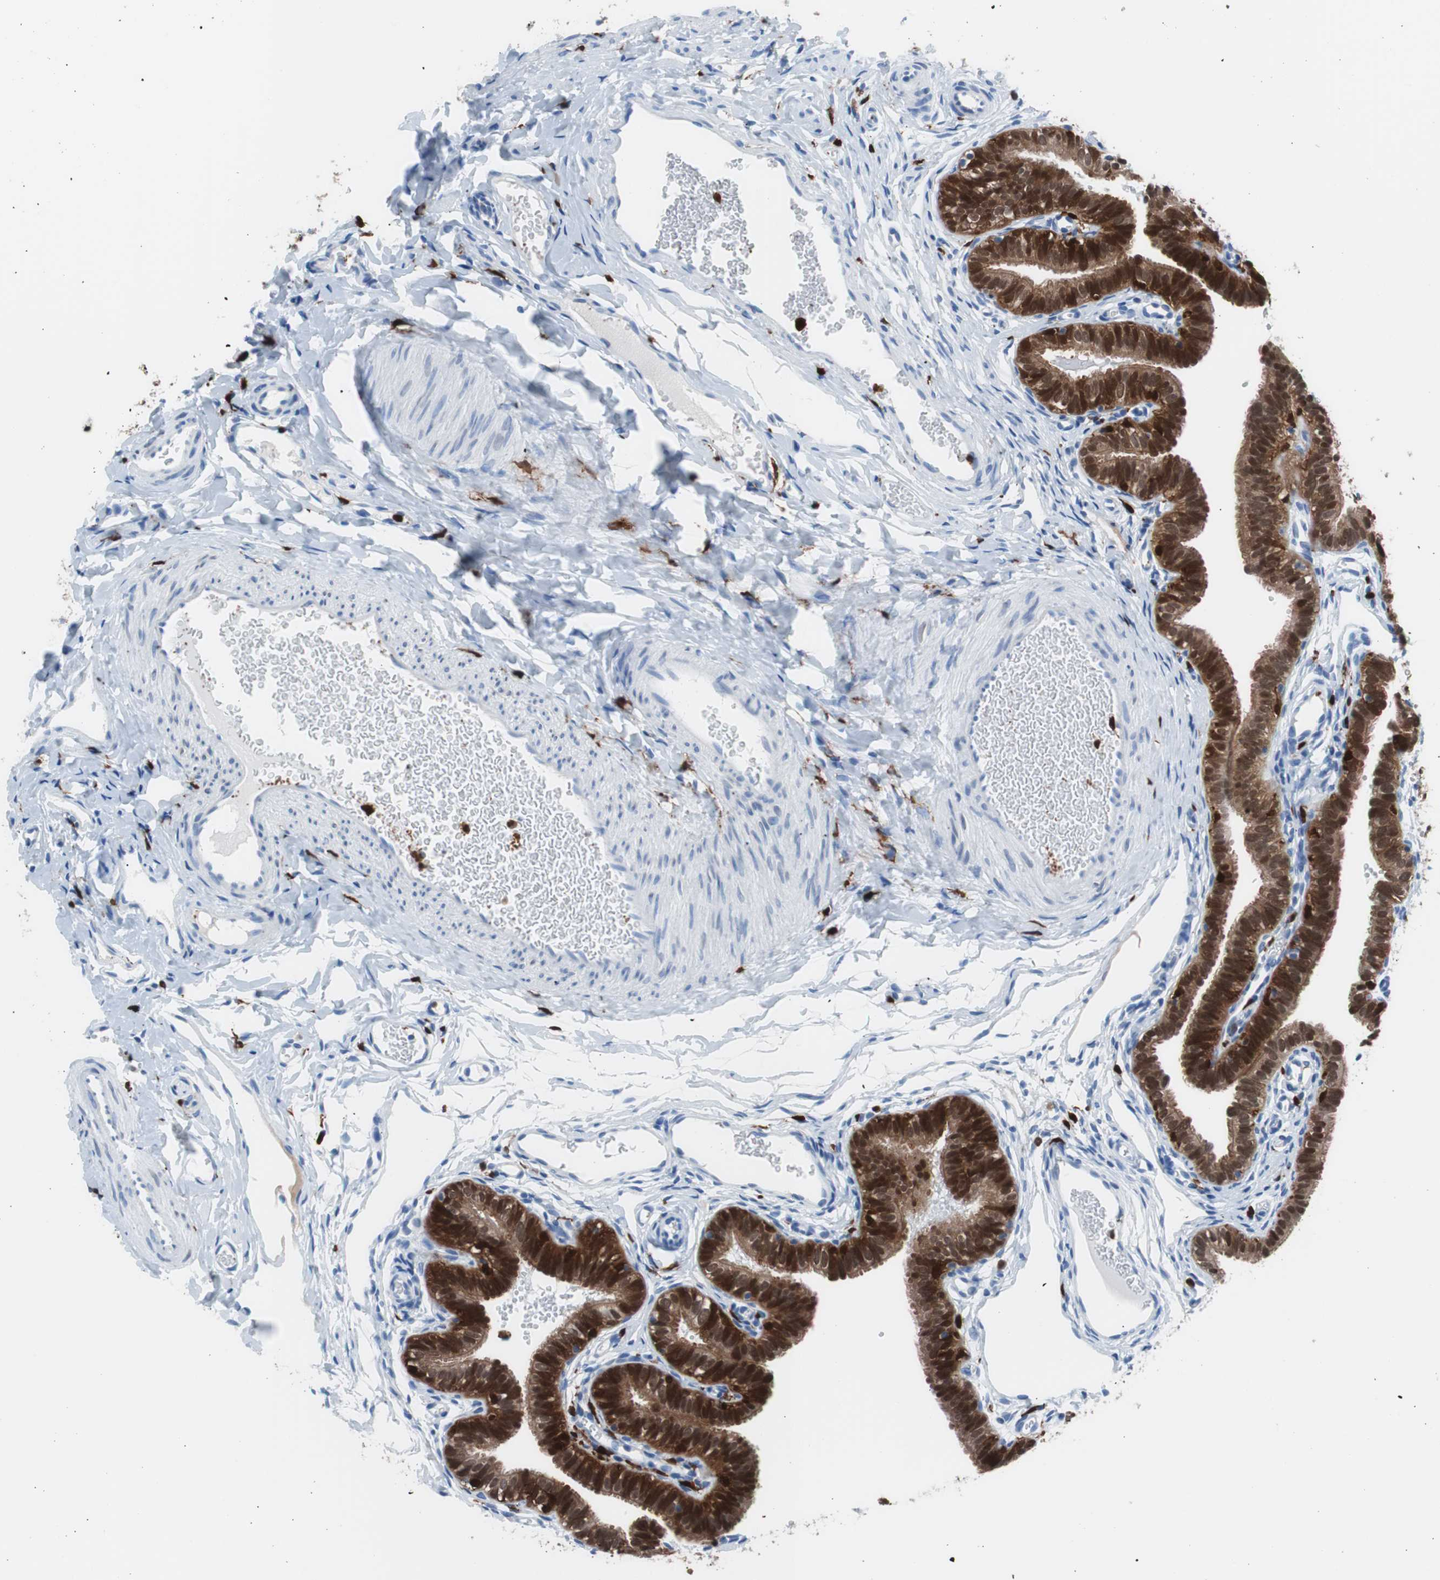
{"staining": {"intensity": "strong", "quantity": ">75%", "location": "cytoplasmic/membranous"}, "tissue": "fallopian tube", "cell_type": "Glandular cells", "image_type": "normal", "snomed": [{"axis": "morphology", "description": "Normal tissue, NOS"}, {"axis": "topography", "description": "Fallopian tube"}, {"axis": "topography", "description": "Placenta"}], "caption": "Human fallopian tube stained for a protein (brown) demonstrates strong cytoplasmic/membranous positive expression in about >75% of glandular cells.", "gene": "SYK", "patient": {"sex": "female", "age": 34}}